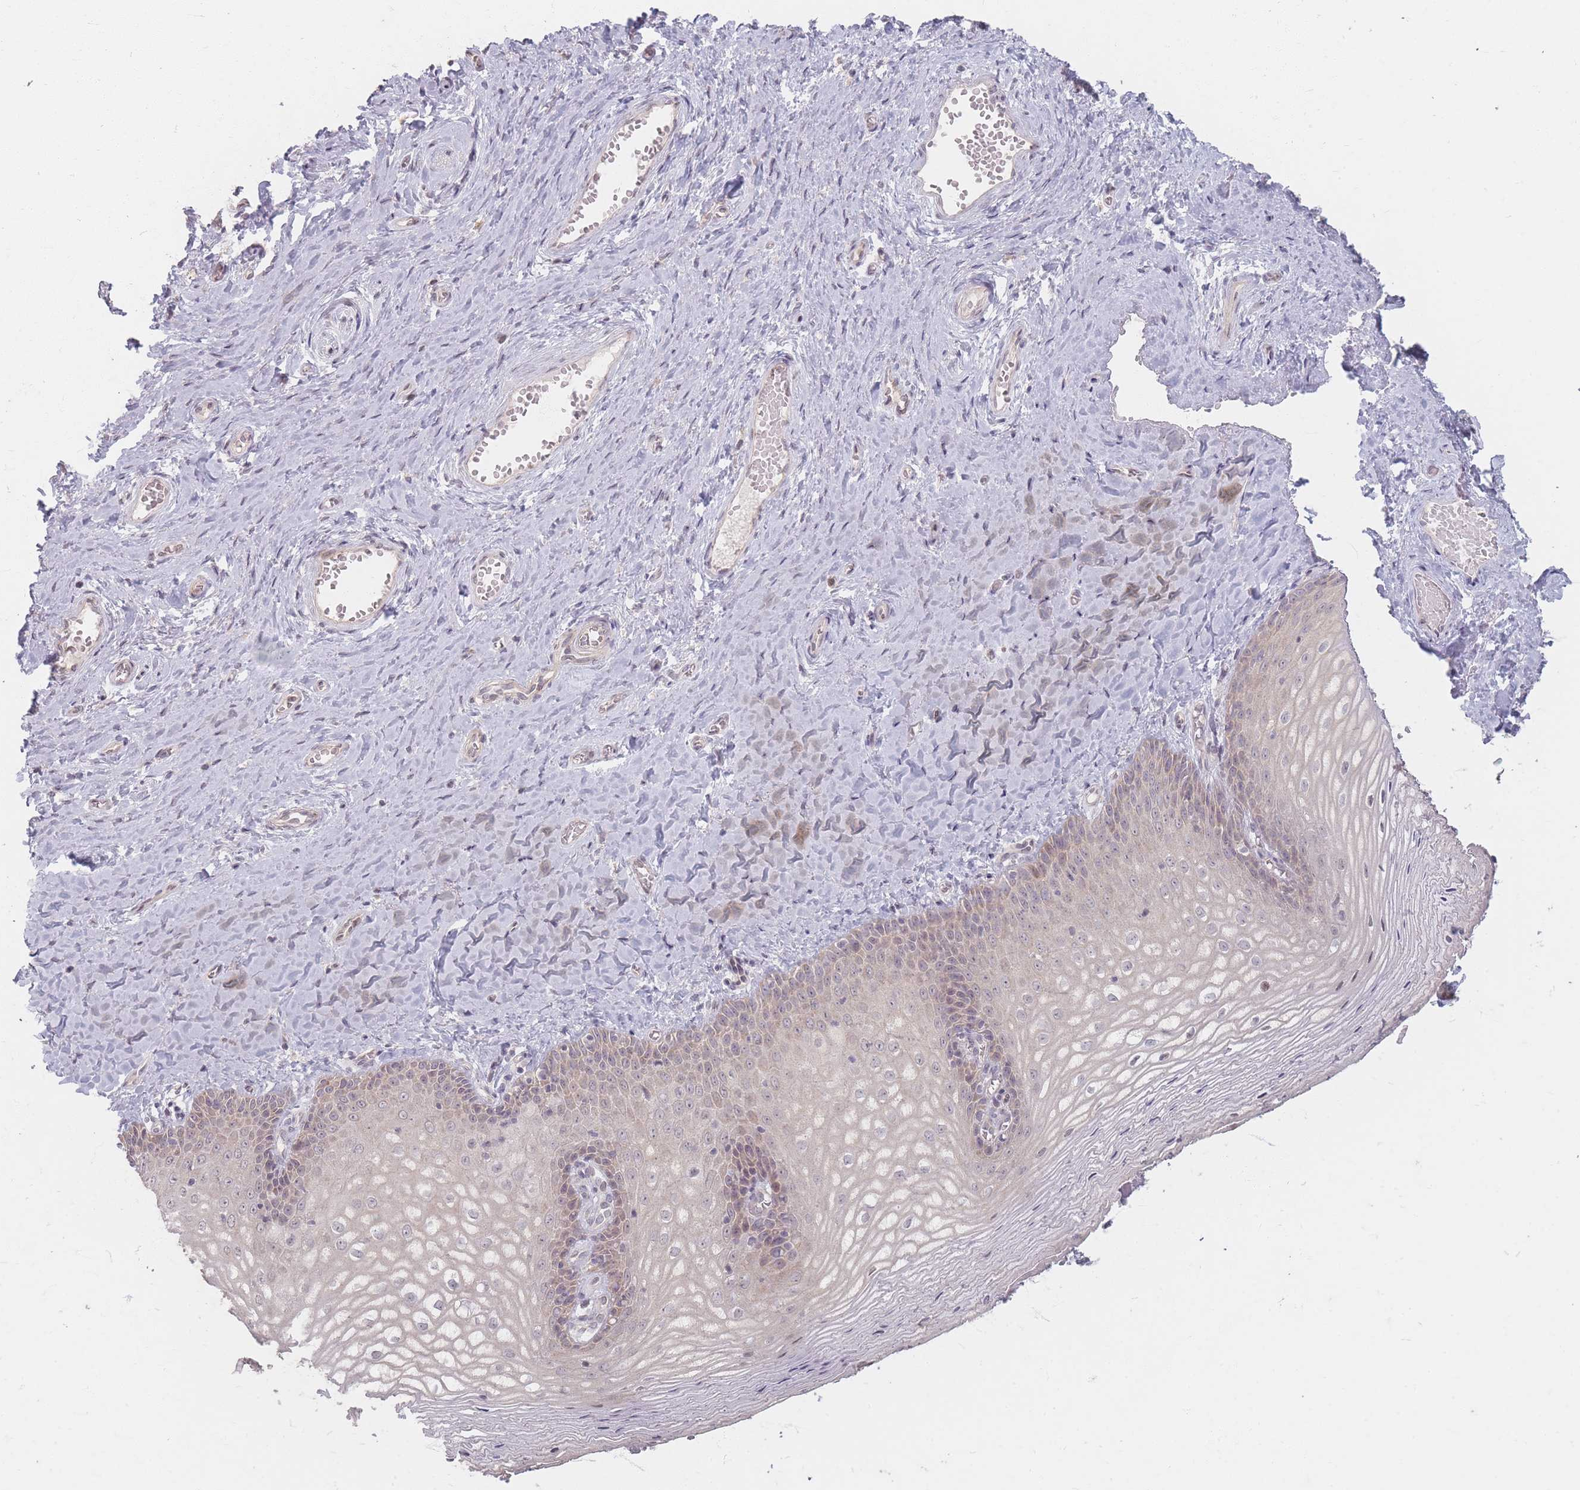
{"staining": {"intensity": "weak", "quantity": "25%-75%", "location": "cytoplasmic/membranous,nuclear"}, "tissue": "vagina", "cell_type": "Squamous epithelial cells", "image_type": "normal", "snomed": [{"axis": "morphology", "description": "Normal tissue, NOS"}, {"axis": "topography", "description": "Vagina"}], "caption": "A high-resolution histopathology image shows immunohistochemistry staining of unremarkable vagina, which demonstrates weak cytoplasmic/membranous,nuclear expression in about 25%-75% of squamous epithelial cells. (Brightfield microscopy of DAB IHC at high magnification).", "gene": "GABRA6", "patient": {"sex": "female", "age": 65}}